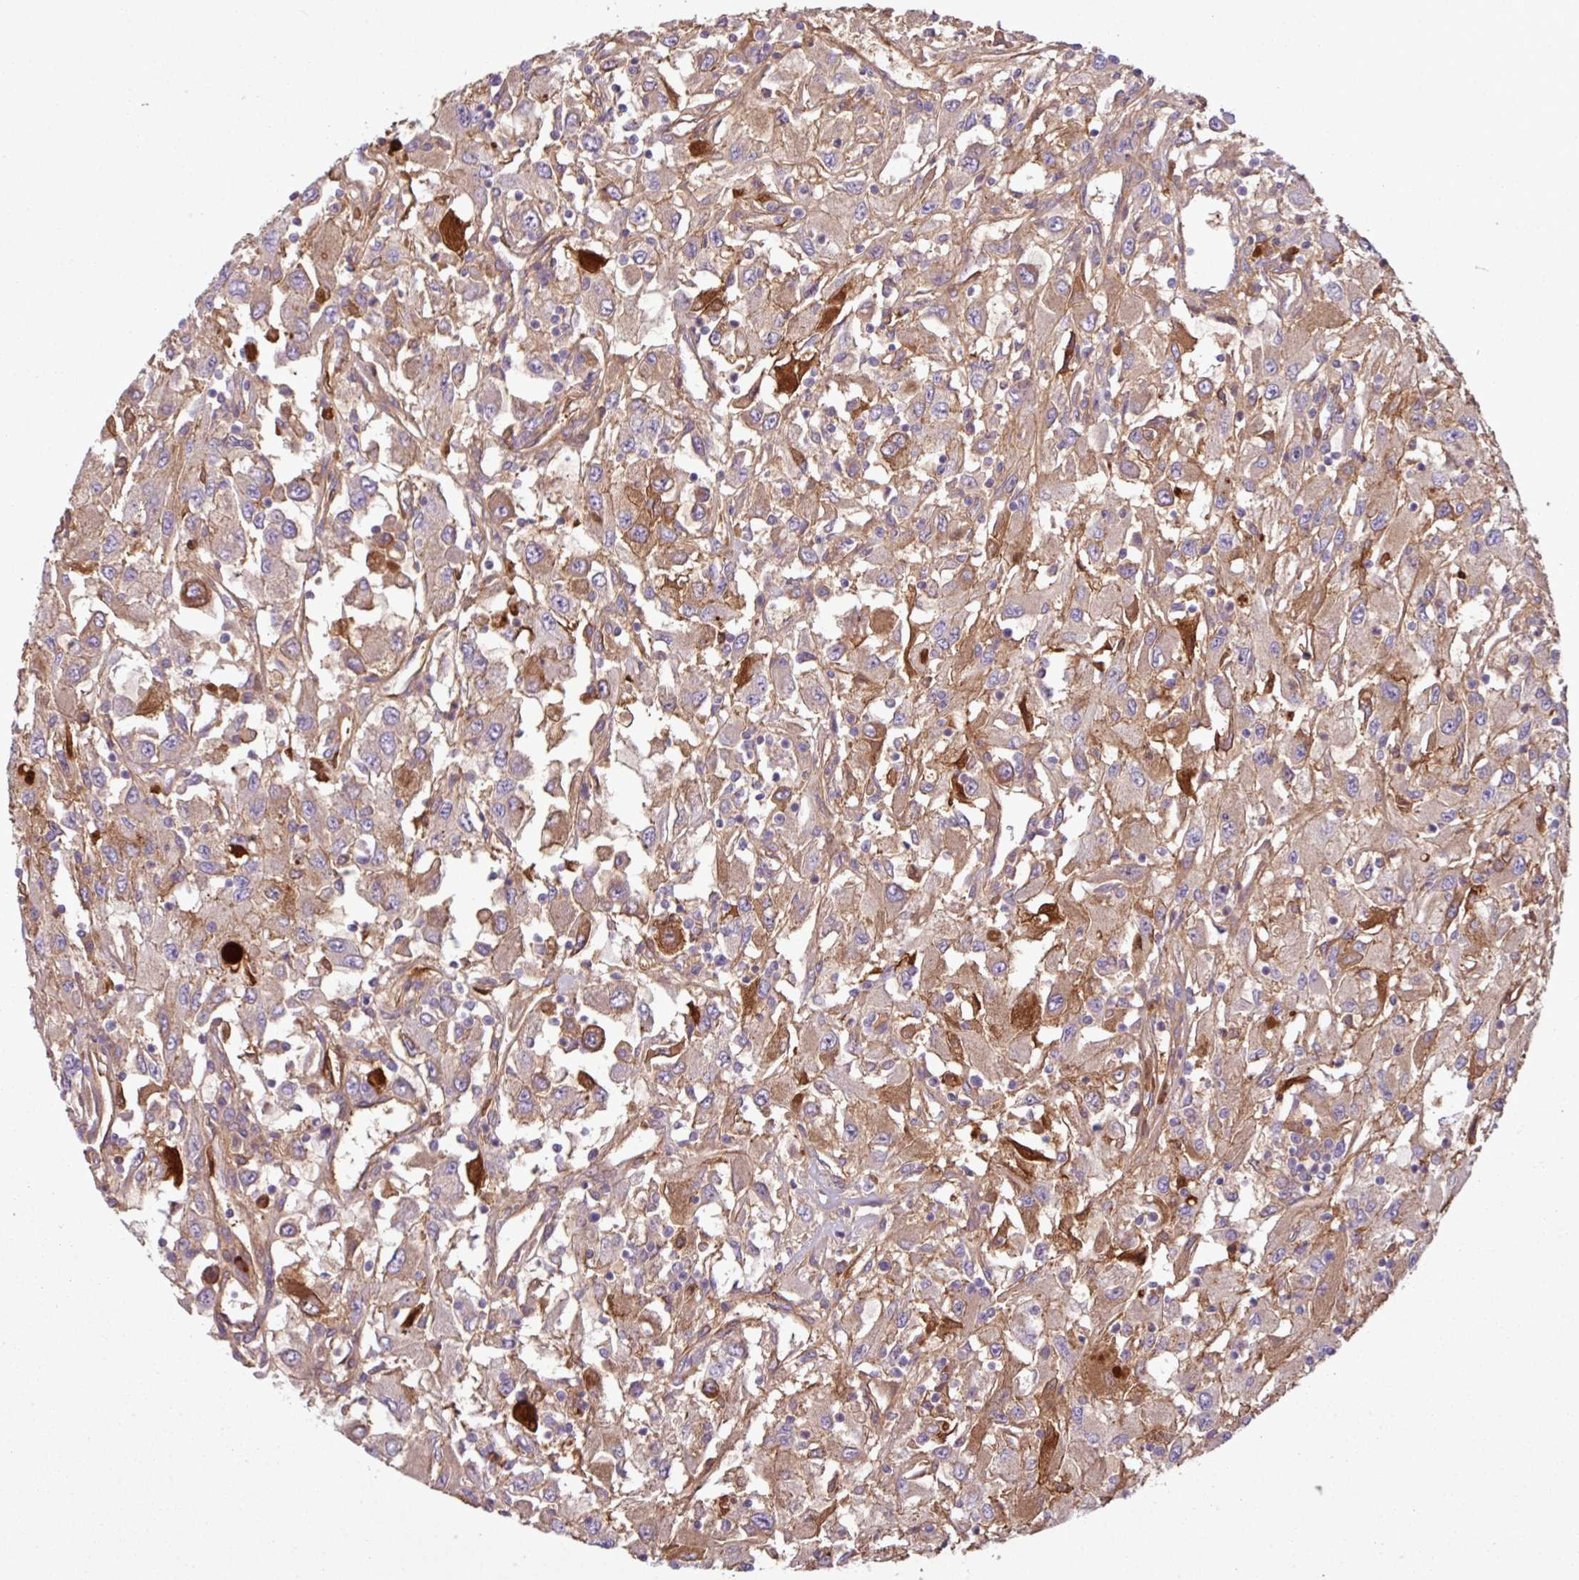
{"staining": {"intensity": "weak", "quantity": ">75%", "location": "cytoplasmic/membranous"}, "tissue": "renal cancer", "cell_type": "Tumor cells", "image_type": "cancer", "snomed": [{"axis": "morphology", "description": "Adenocarcinoma, NOS"}, {"axis": "topography", "description": "Kidney"}], "caption": "This histopathology image demonstrates immunohistochemistry (IHC) staining of human renal cancer (adenocarcinoma), with low weak cytoplasmic/membranous expression in about >75% of tumor cells.", "gene": "C4B", "patient": {"sex": "female", "age": 67}}